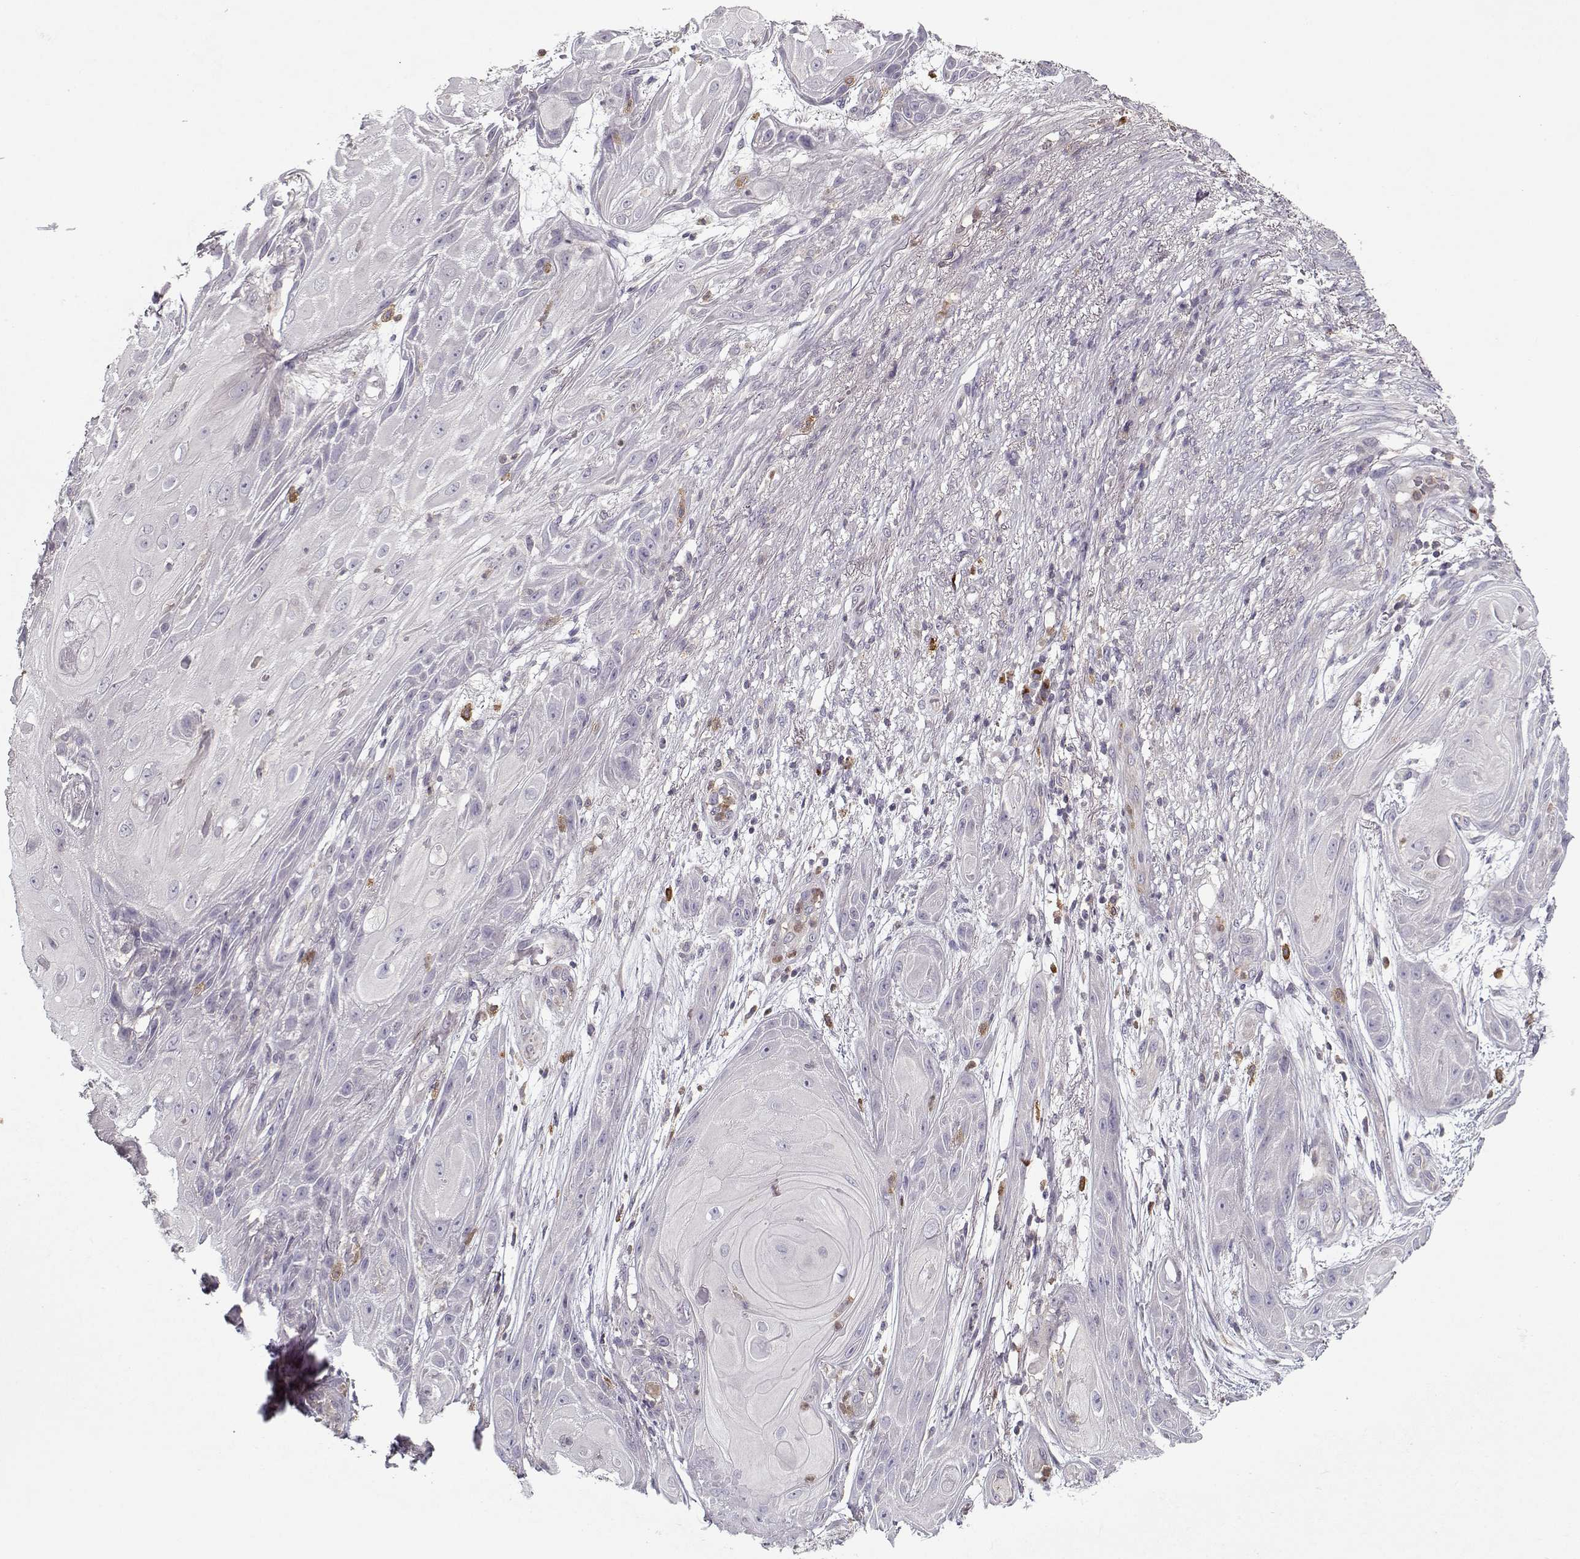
{"staining": {"intensity": "negative", "quantity": "none", "location": "none"}, "tissue": "skin cancer", "cell_type": "Tumor cells", "image_type": "cancer", "snomed": [{"axis": "morphology", "description": "Squamous cell carcinoma, NOS"}, {"axis": "topography", "description": "Skin"}], "caption": "The histopathology image exhibits no significant expression in tumor cells of skin cancer.", "gene": "UNC13D", "patient": {"sex": "male", "age": 62}}